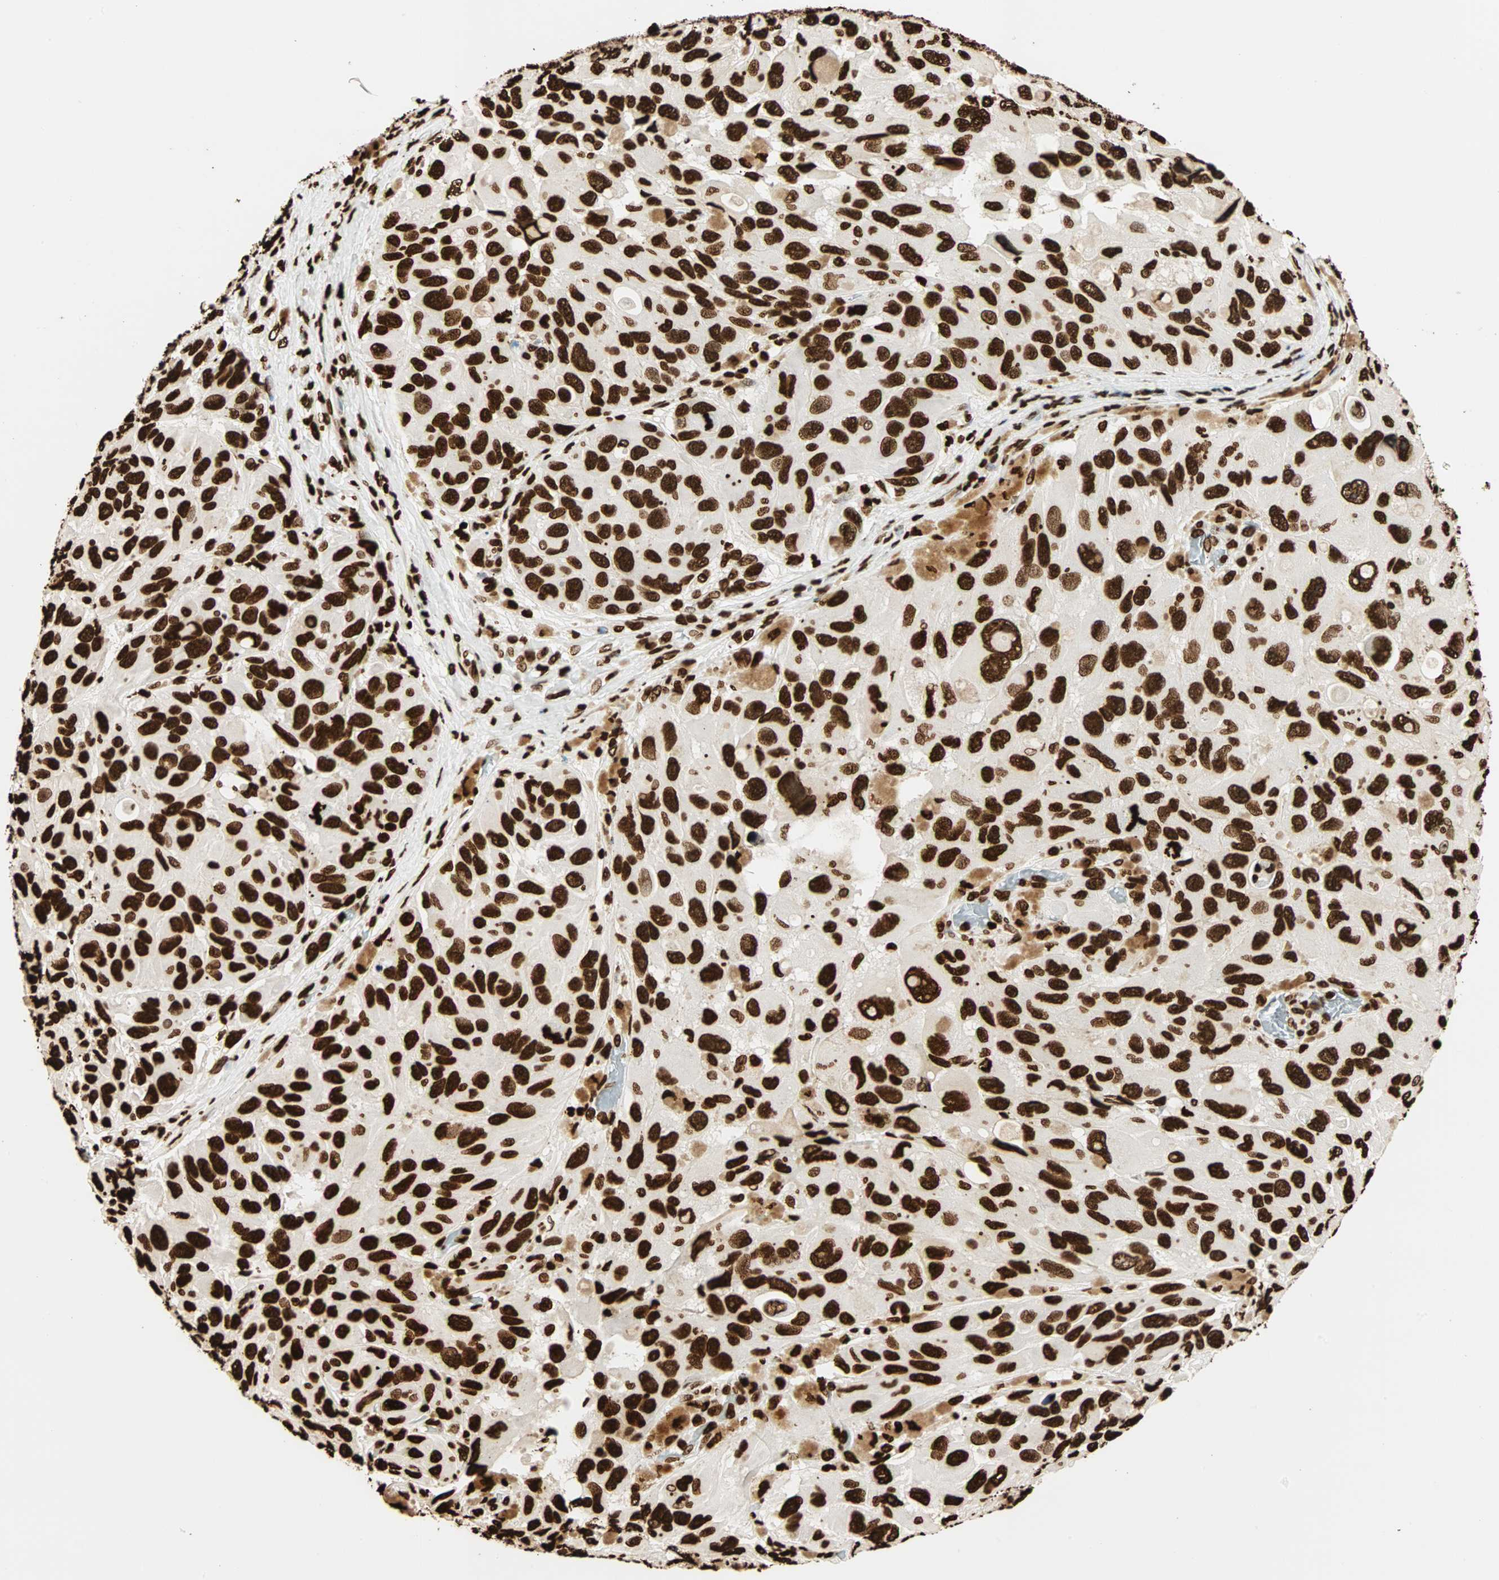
{"staining": {"intensity": "strong", "quantity": ">75%", "location": "nuclear"}, "tissue": "melanoma", "cell_type": "Tumor cells", "image_type": "cancer", "snomed": [{"axis": "morphology", "description": "Malignant melanoma, NOS"}, {"axis": "topography", "description": "Skin"}], "caption": "Immunohistochemical staining of melanoma exhibits high levels of strong nuclear expression in about >75% of tumor cells.", "gene": "GLI2", "patient": {"sex": "female", "age": 73}}